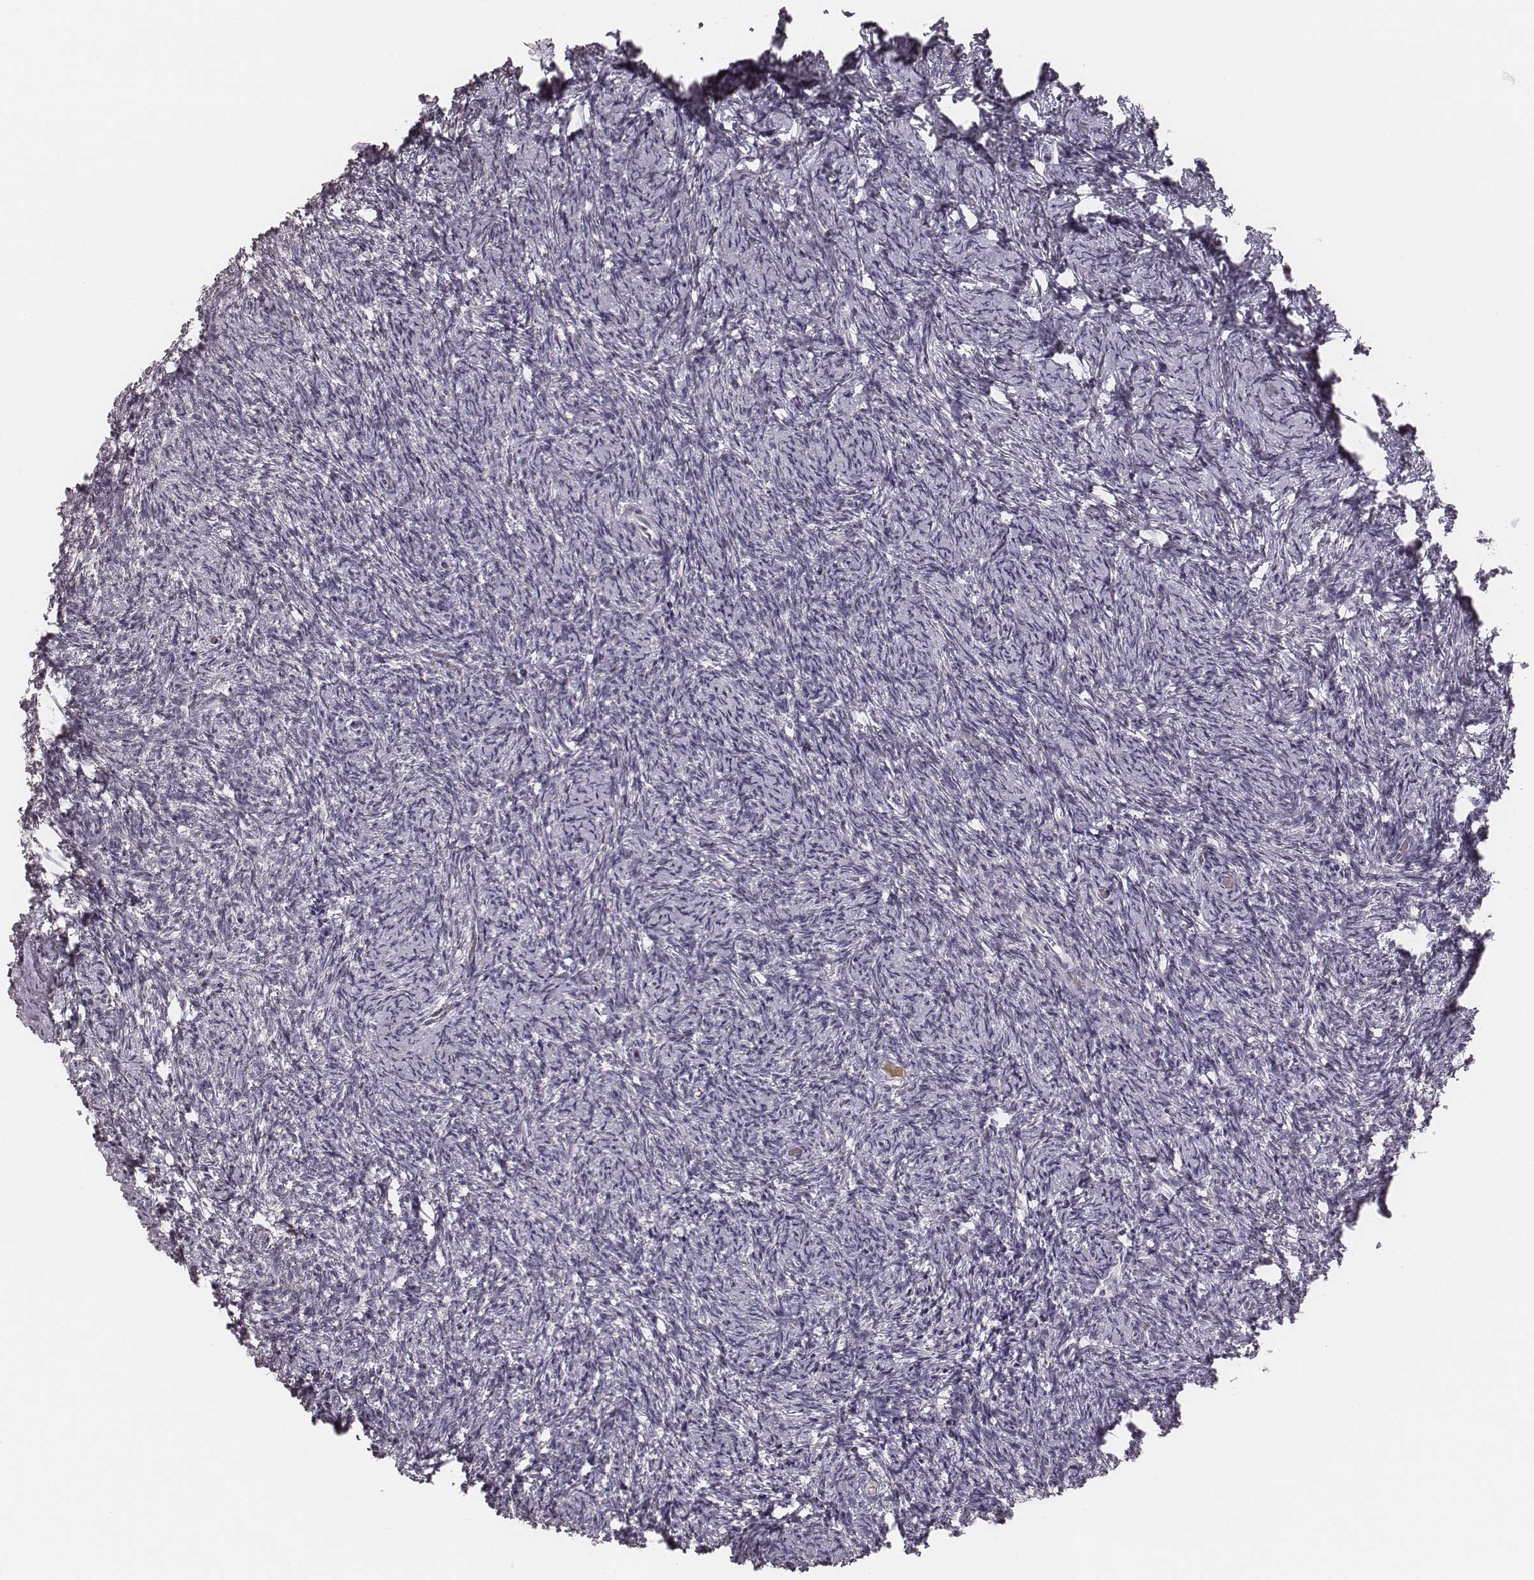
{"staining": {"intensity": "negative", "quantity": "none", "location": "none"}, "tissue": "ovary", "cell_type": "Ovarian stroma cells", "image_type": "normal", "snomed": [{"axis": "morphology", "description": "Normal tissue, NOS"}, {"axis": "topography", "description": "Ovary"}], "caption": "Immunohistochemical staining of unremarkable human ovary displays no significant expression in ovarian stroma cells. (IHC, brightfield microscopy, high magnification).", "gene": "CD8A", "patient": {"sex": "female", "age": 39}}